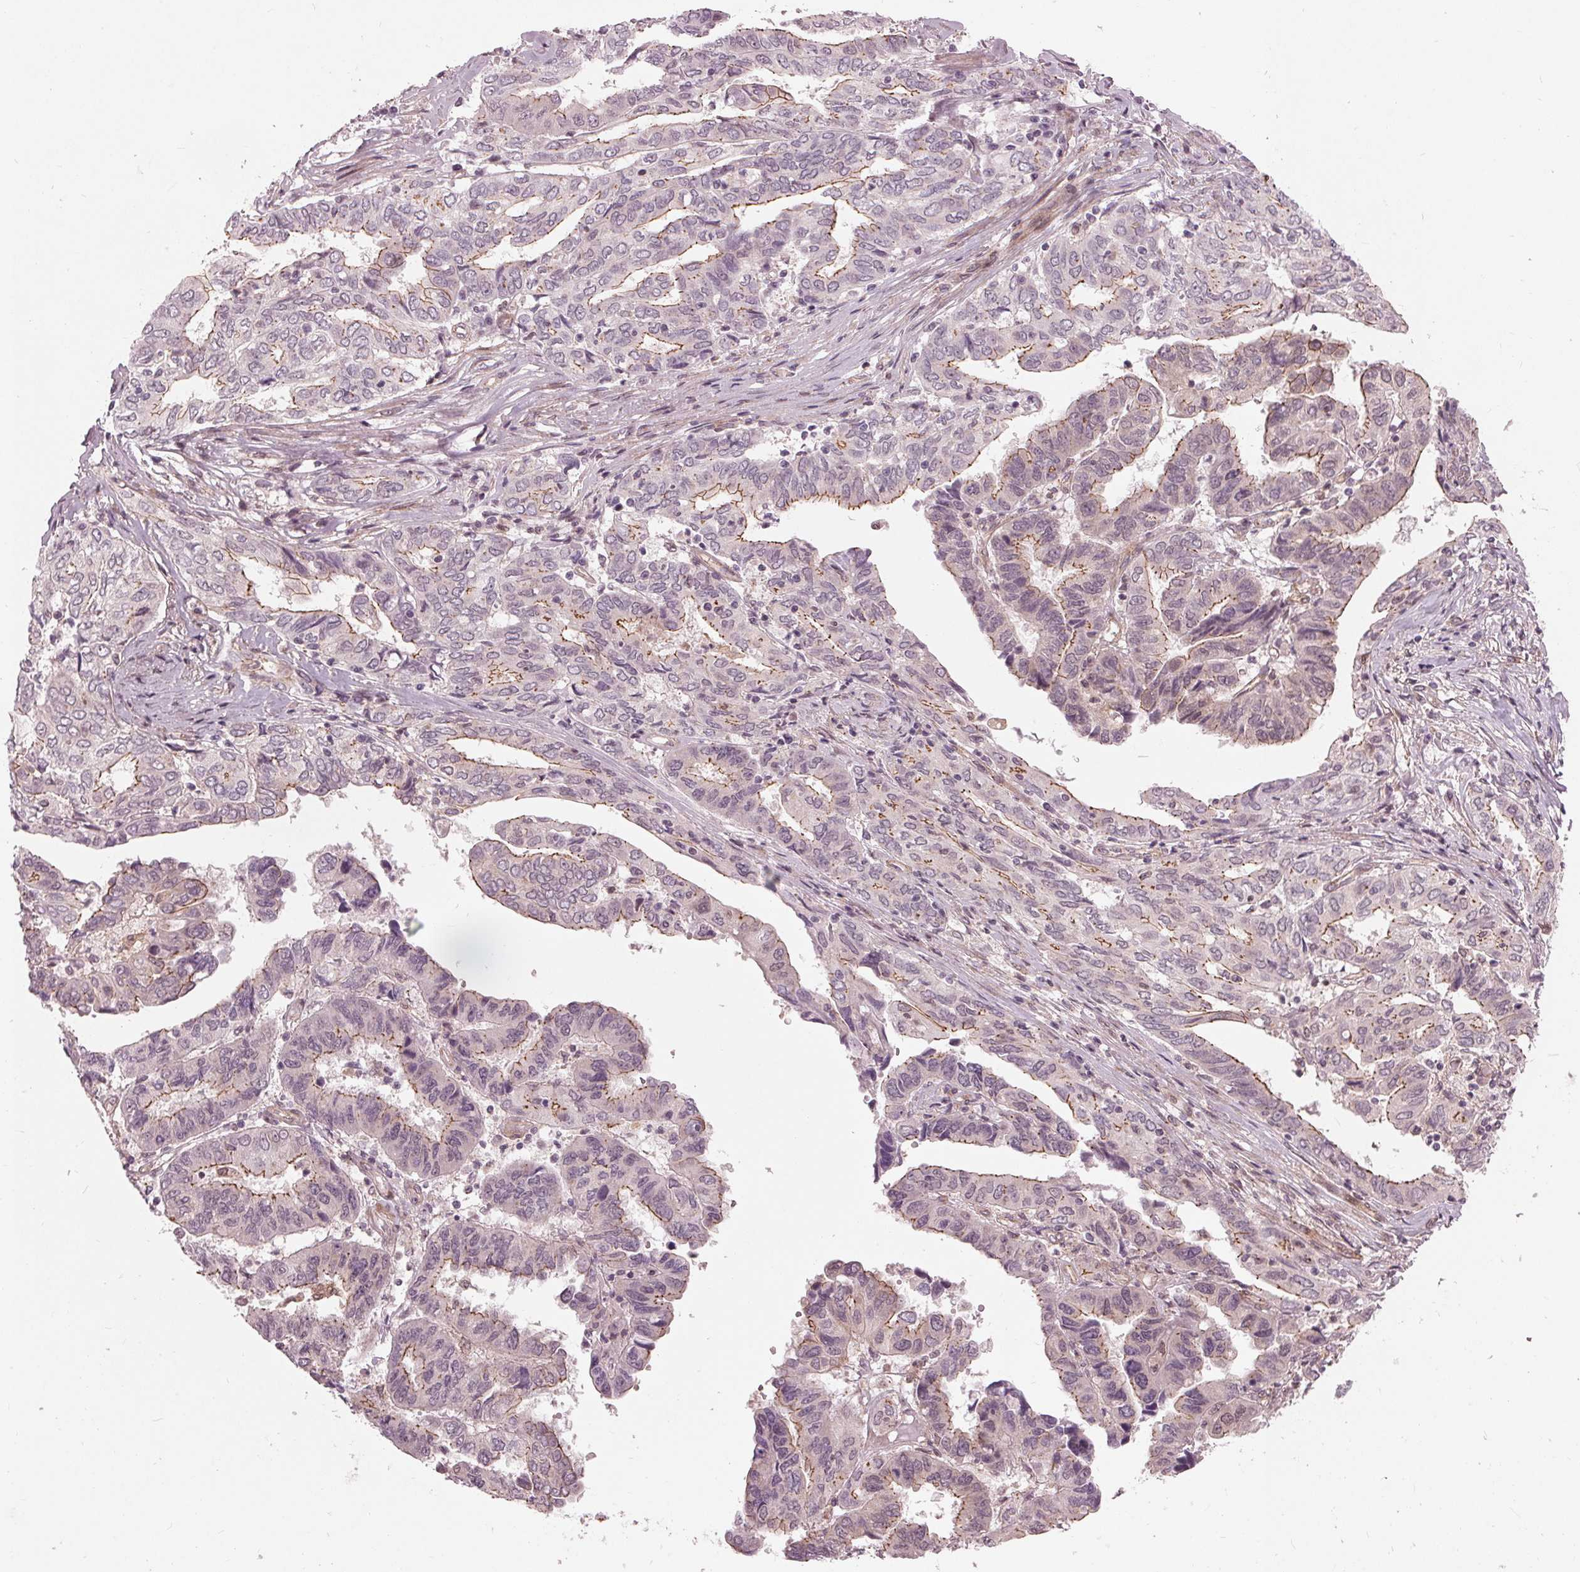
{"staining": {"intensity": "moderate", "quantity": "<25%", "location": "cytoplasmic/membranous"}, "tissue": "ovarian cancer", "cell_type": "Tumor cells", "image_type": "cancer", "snomed": [{"axis": "morphology", "description": "Cystadenocarcinoma, serous, NOS"}, {"axis": "topography", "description": "Ovary"}], "caption": "Protein analysis of ovarian cancer tissue shows moderate cytoplasmic/membranous expression in approximately <25% of tumor cells.", "gene": "TXNIP", "patient": {"sex": "female", "age": 79}}